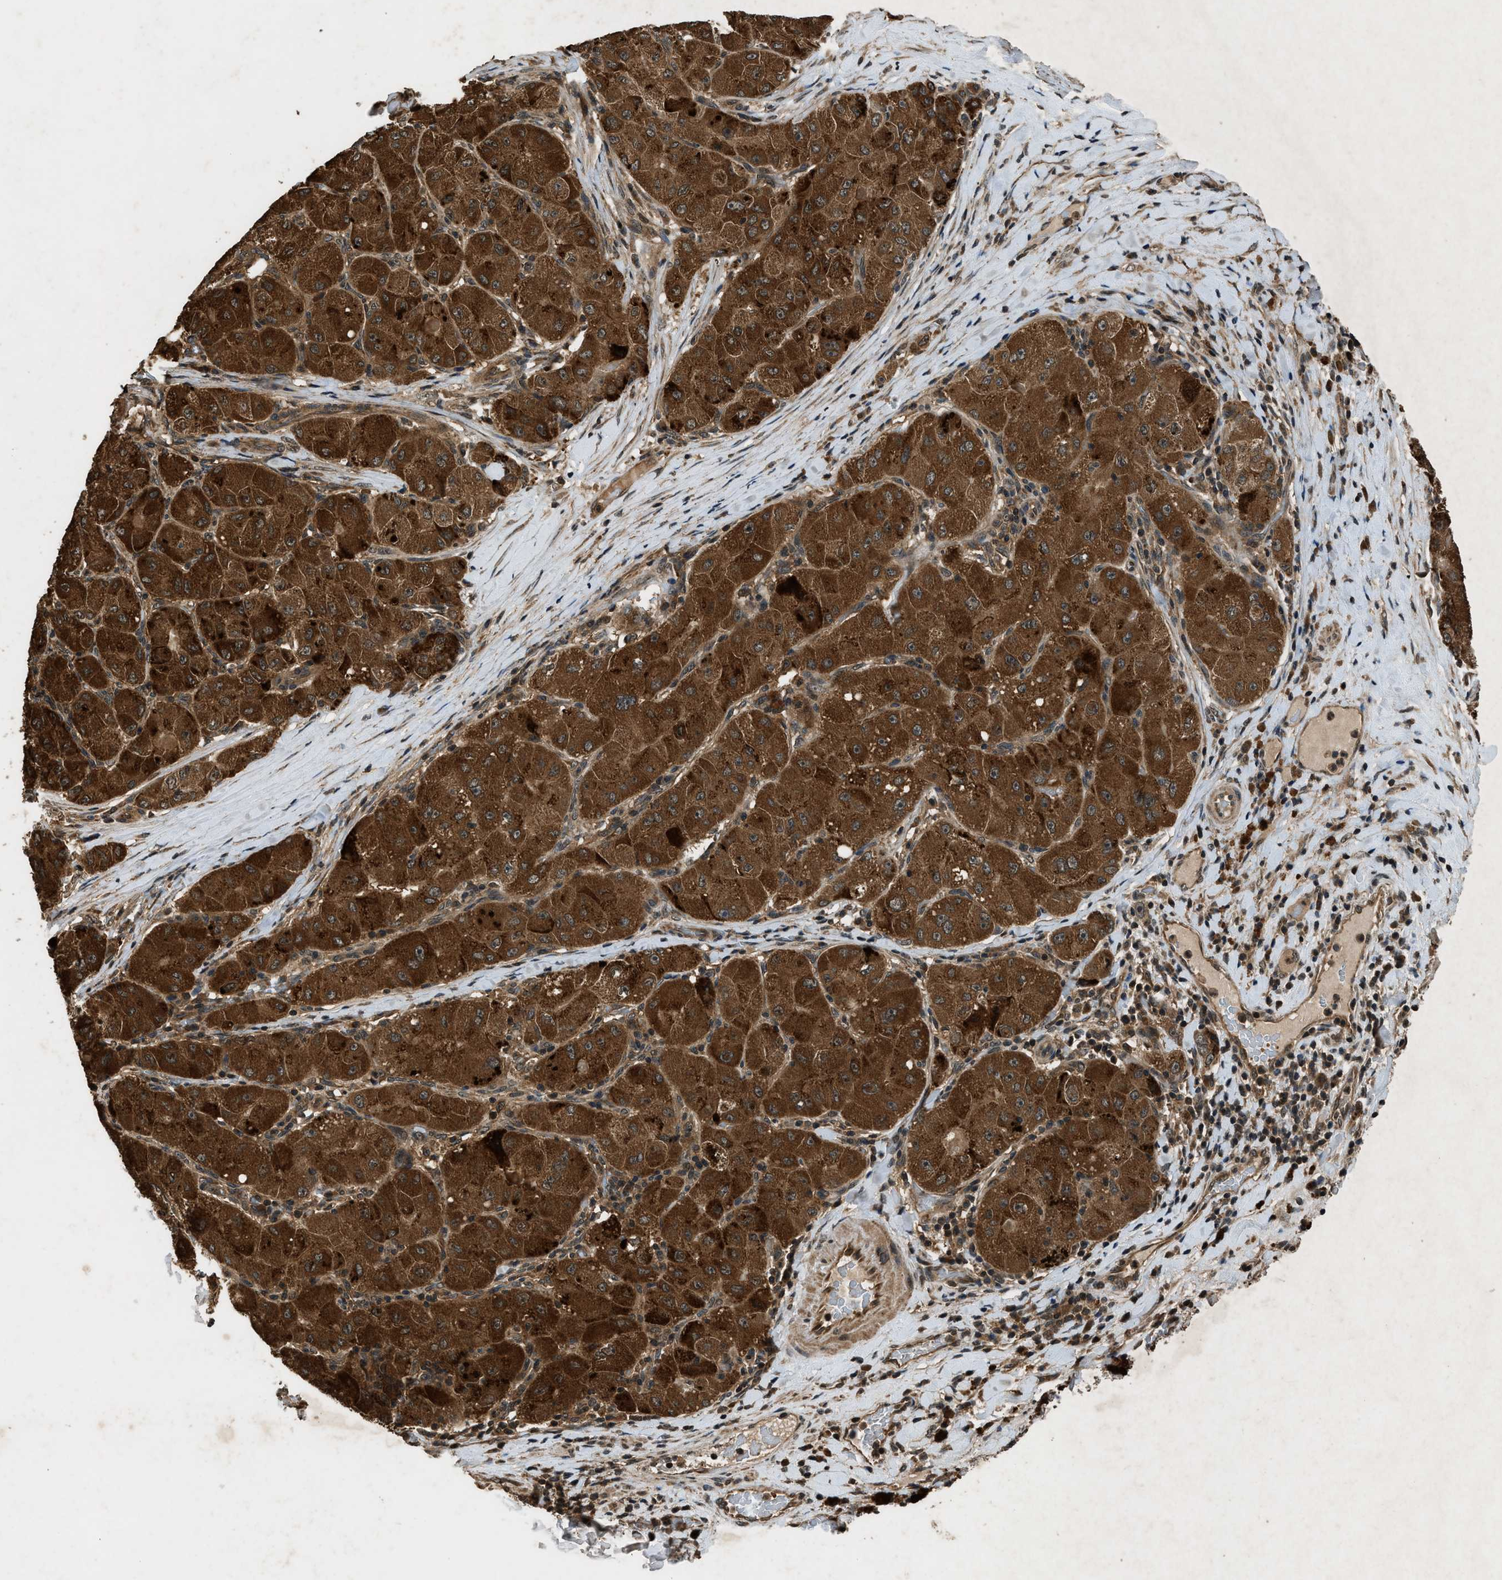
{"staining": {"intensity": "strong", "quantity": ">75%", "location": "cytoplasmic/membranous"}, "tissue": "liver cancer", "cell_type": "Tumor cells", "image_type": "cancer", "snomed": [{"axis": "morphology", "description": "Carcinoma, Hepatocellular, NOS"}, {"axis": "topography", "description": "Liver"}], "caption": "Immunohistochemistry (DAB) staining of human liver cancer exhibits strong cytoplasmic/membranous protein positivity in approximately >75% of tumor cells.", "gene": "RPS6KB1", "patient": {"sex": "male", "age": 80}}